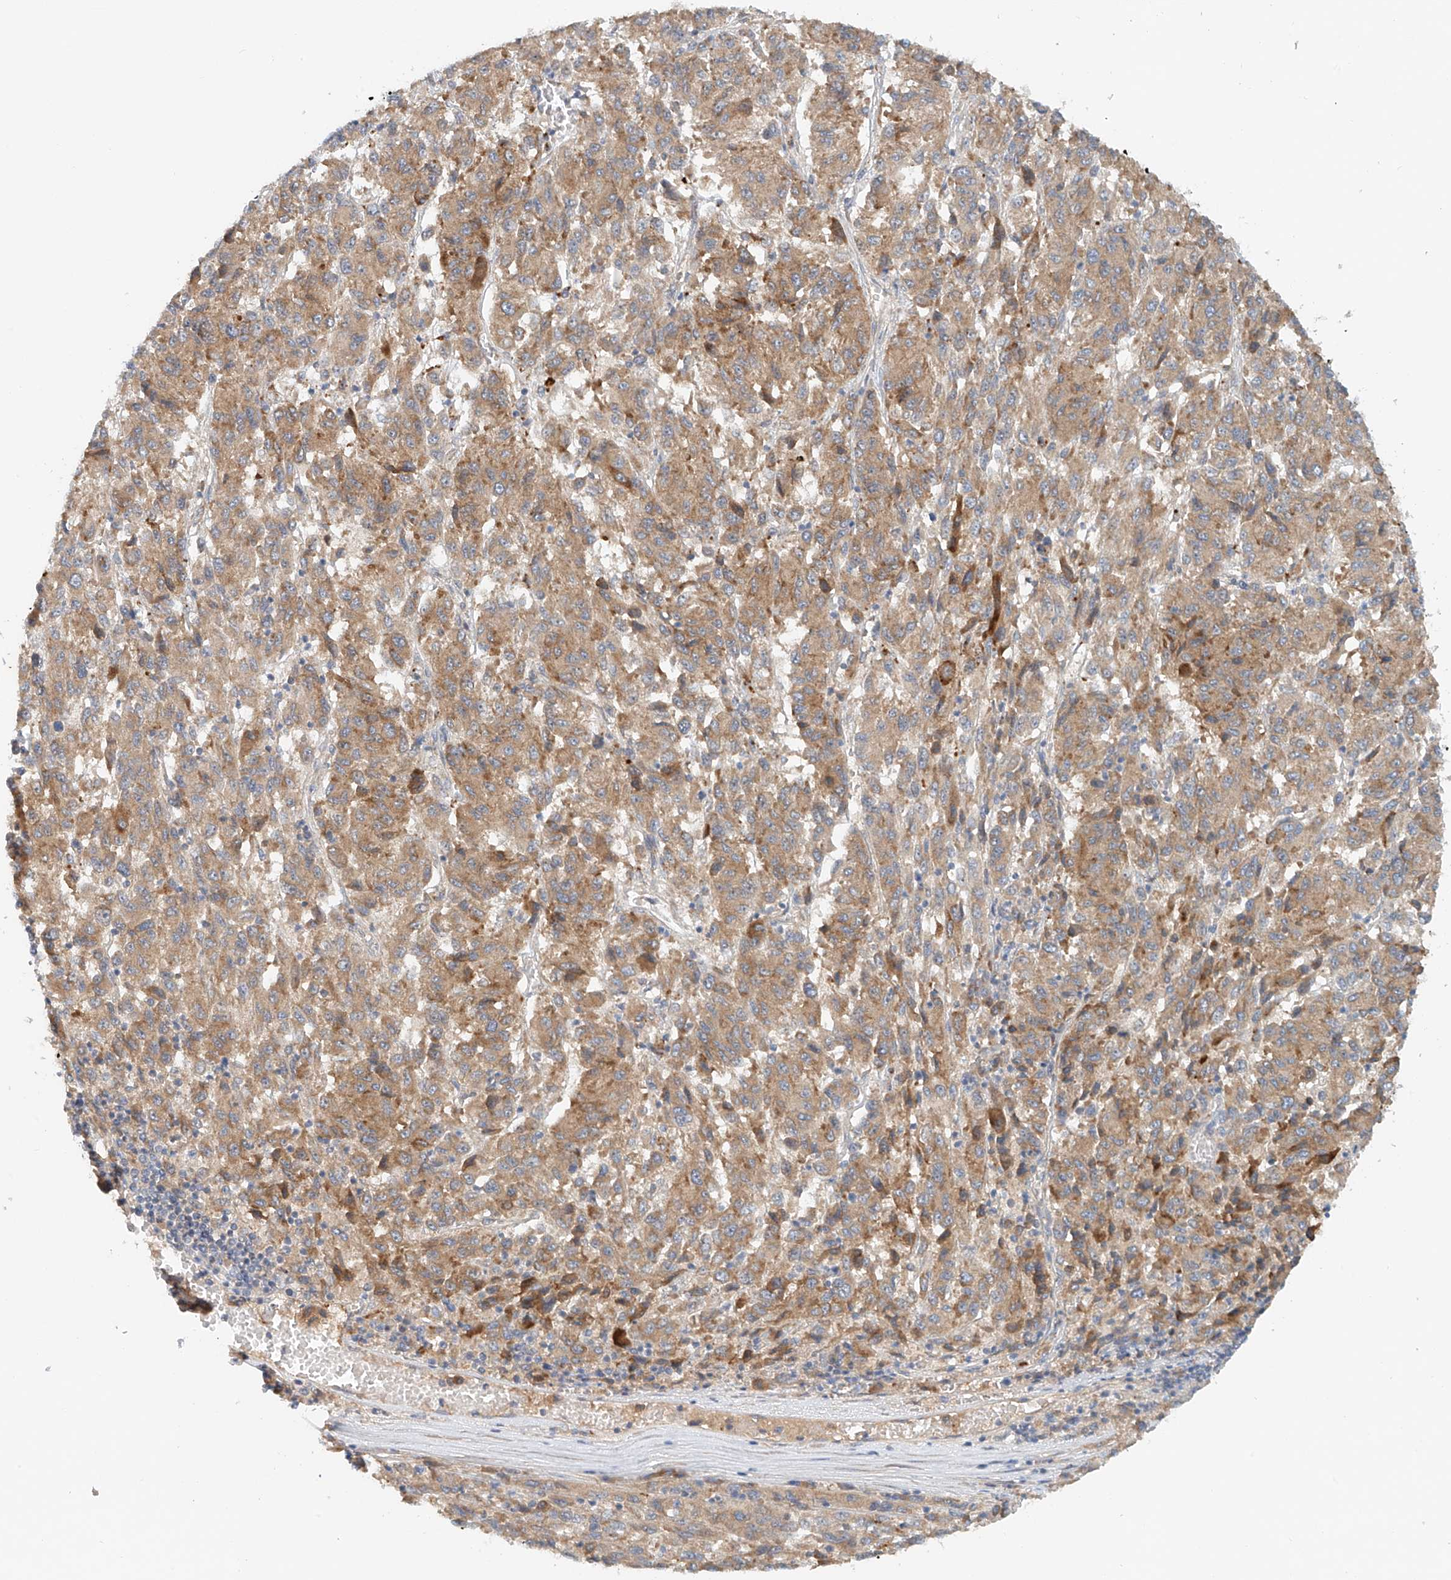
{"staining": {"intensity": "moderate", "quantity": ">75%", "location": "cytoplasmic/membranous"}, "tissue": "melanoma", "cell_type": "Tumor cells", "image_type": "cancer", "snomed": [{"axis": "morphology", "description": "Malignant melanoma, Metastatic site"}, {"axis": "topography", "description": "Lung"}], "caption": "A brown stain highlights moderate cytoplasmic/membranous positivity of a protein in human melanoma tumor cells.", "gene": "LYRM9", "patient": {"sex": "male", "age": 64}}